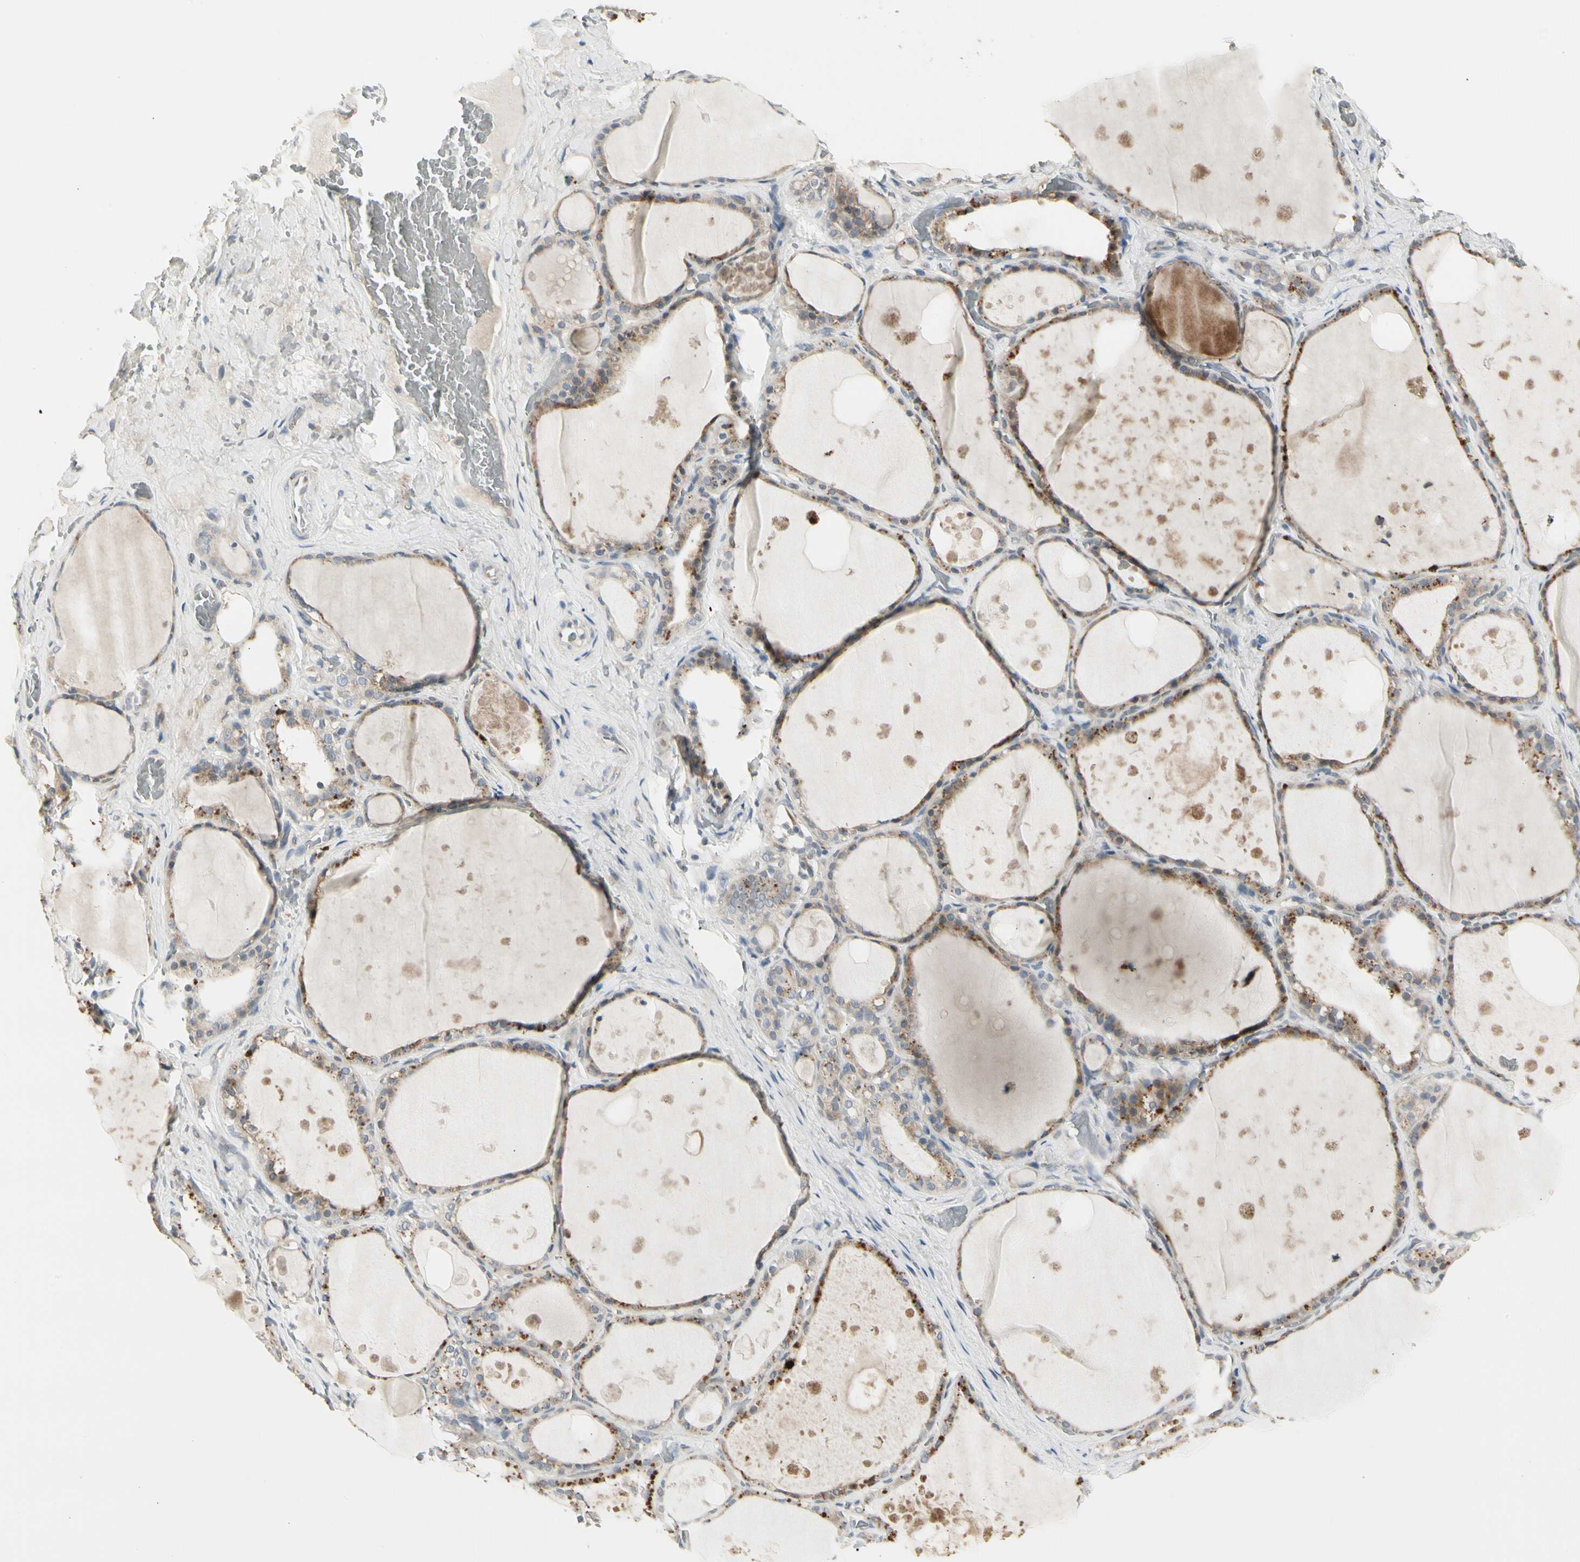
{"staining": {"intensity": "moderate", "quantity": "25%-75%", "location": "cytoplasmic/membranous"}, "tissue": "thyroid gland", "cell_type": "Glandular cells", "image_type": "normal", "snomed": [{"axis": "morphology", "description": "Normal tissue, NOS"}, {"axis": "topography", "description": "Thyroid gland"}], "caption": "A histopathology image of human thyroid gland stained for a protein shows moderate cytoplasmic/membranous brown staining in glandular cells. The protein is shown in brown color, while the nuclei are stained blue.", "gene": "GRN", "patient": {"sex": "male", "age": 61}}